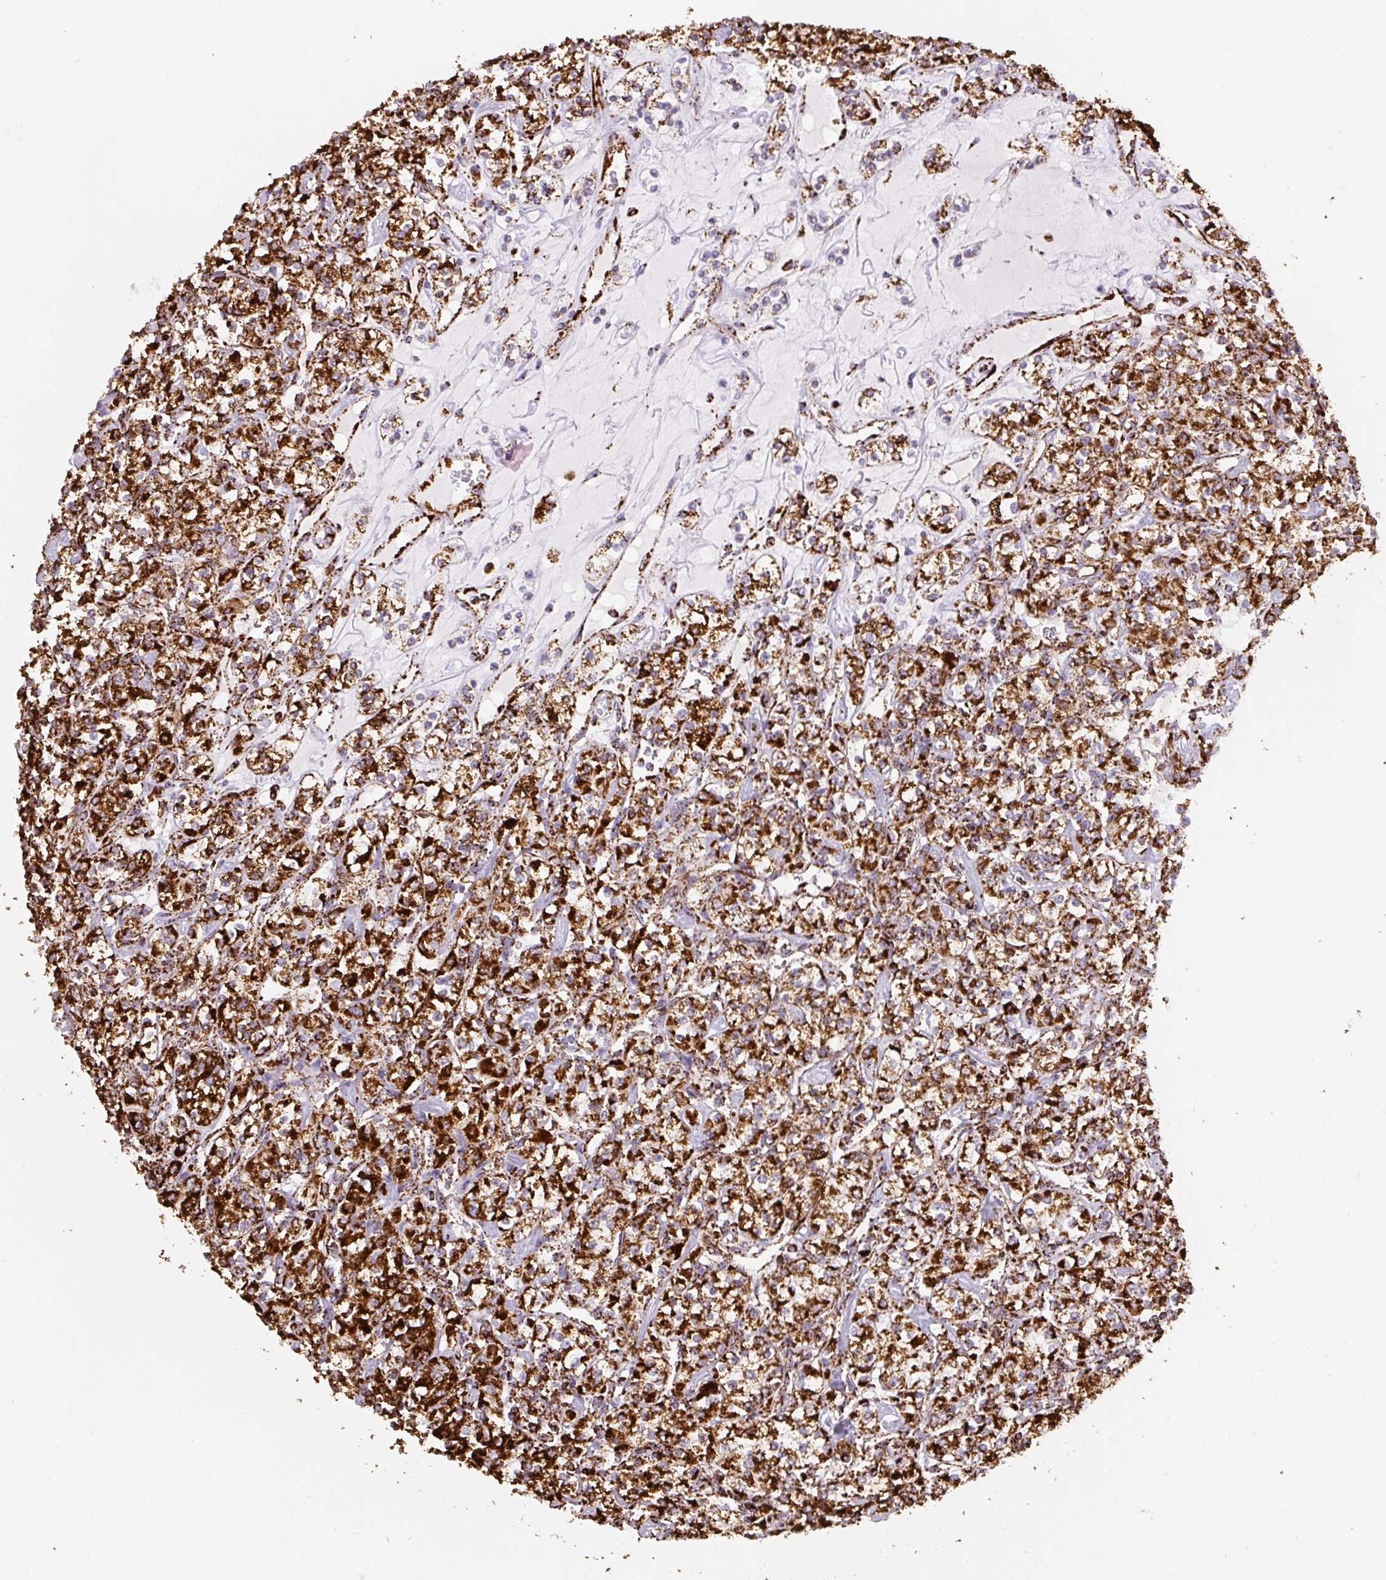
{"staining": {"intensity": "strong", "quantity": ">75%", "location": "cytoplasmic/membranous"}, "tissue": "renal cancer", "cell_type": "Tumor cells", "image_type": "cancer", "snomed": [{"axis": "morphology", "description": "Adenocarcinoma, NOS"}, {"axis": "topography", "description": "Kidney"}], "caption": "Protein staining exhibits strong cytoplasmic/membranous staining in approximately >75% of tumor cells in renal cancer (adenocarcinoma). (DAB (3,3'-diaminobenzidine) IHC with brightfield microscopy, high magnification).", "gene": "ATP5F1A", "patient": {"sex": "male", "age": 77}}